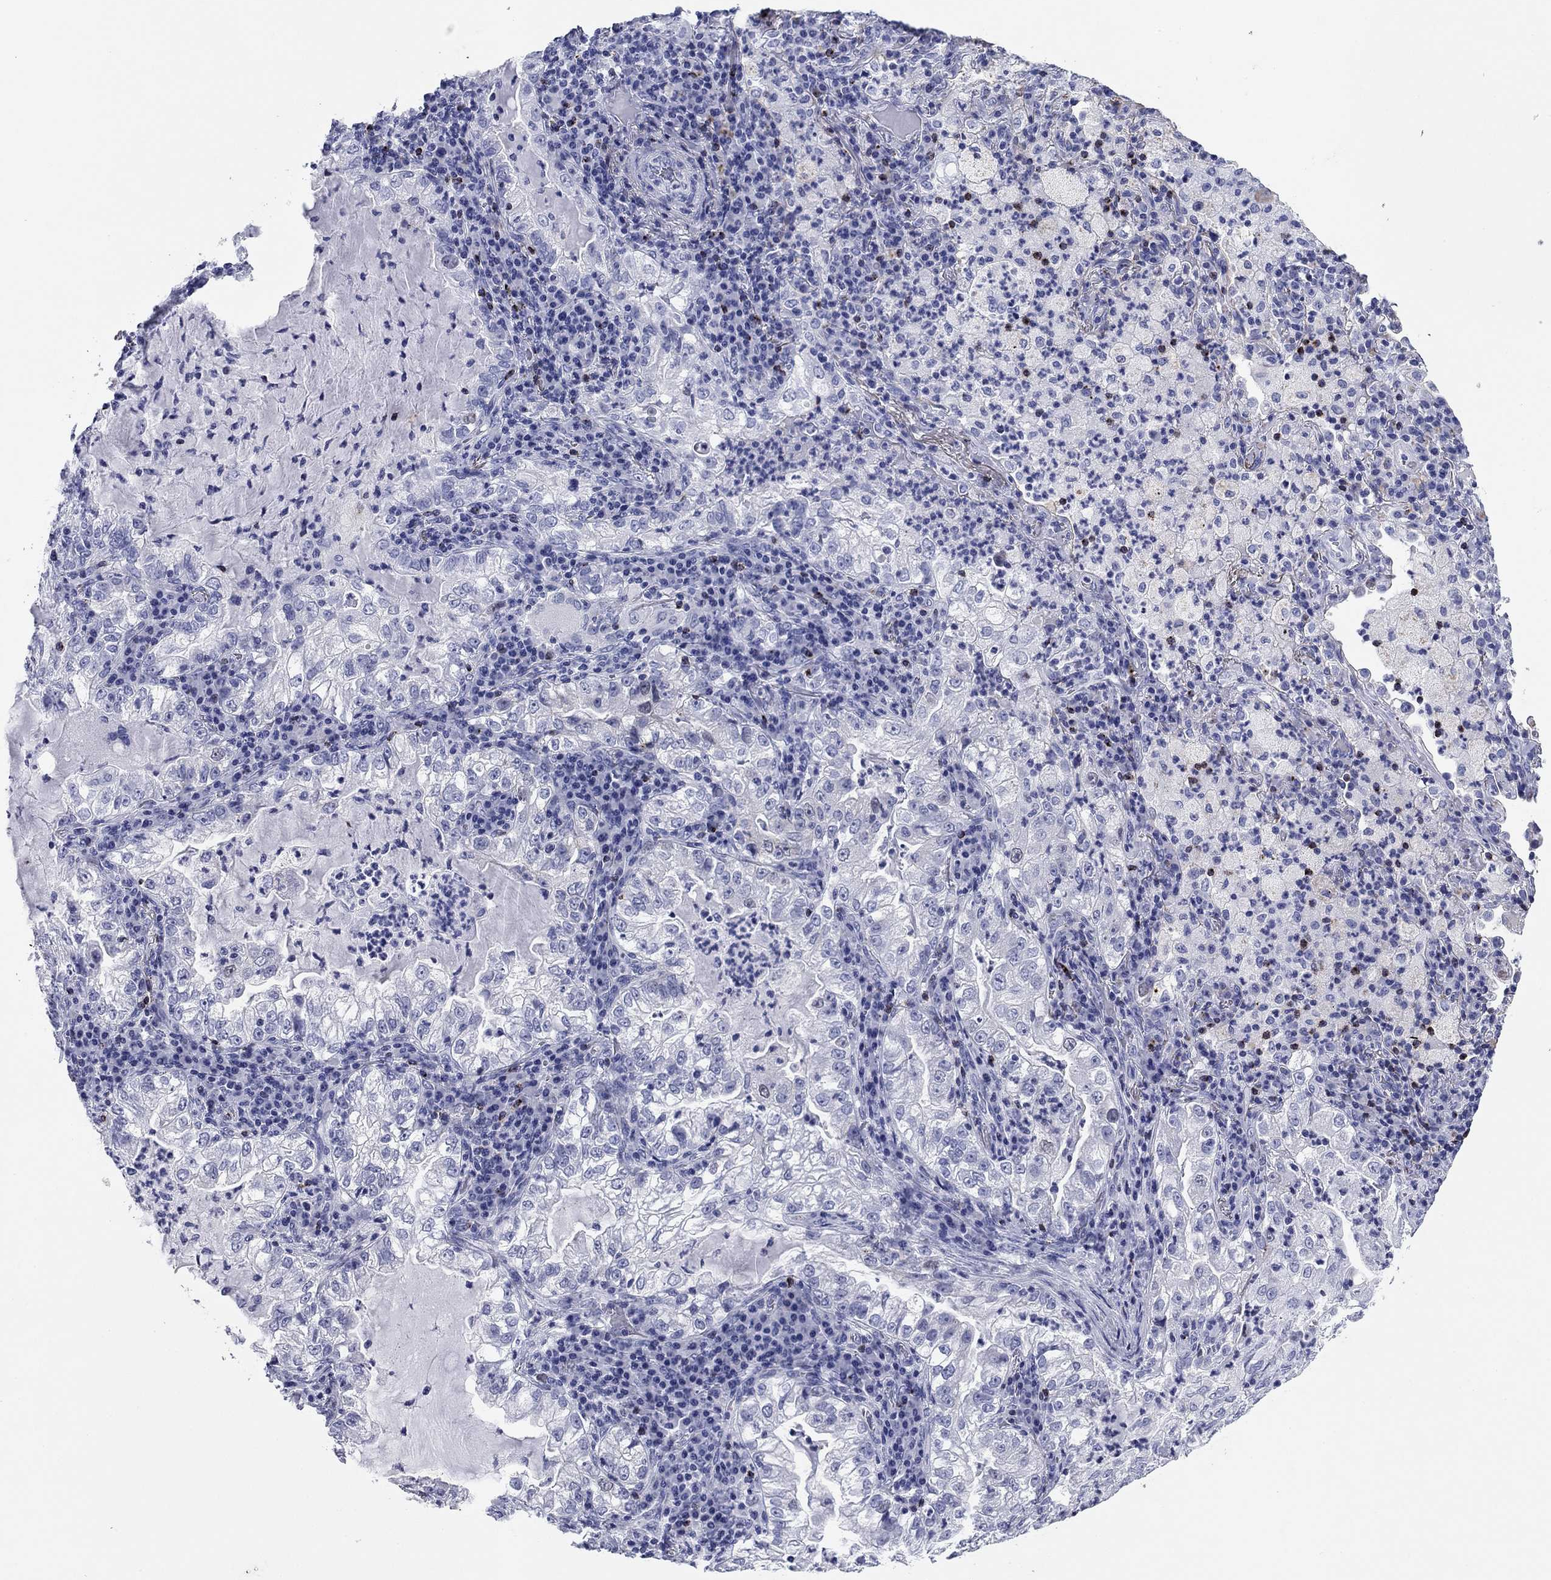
{"staining": {"intensity": "negative", "quantity": "none", "location": "none"}, "tissue": "lung cancer", "cell_type": "Tumor cells", "image_type": "cancer", "snomed": [{"axis": "morphology", "description": "Adenocarcinoma, NOS"}, {"axis": "topography", "description": "Lung"}], "caption": "Tumor cells are negative for brown protein staining in lung cancer (adenocarcinoma).", "gene": "GZMK", "patient": {"sex": "female", "age": 73}}